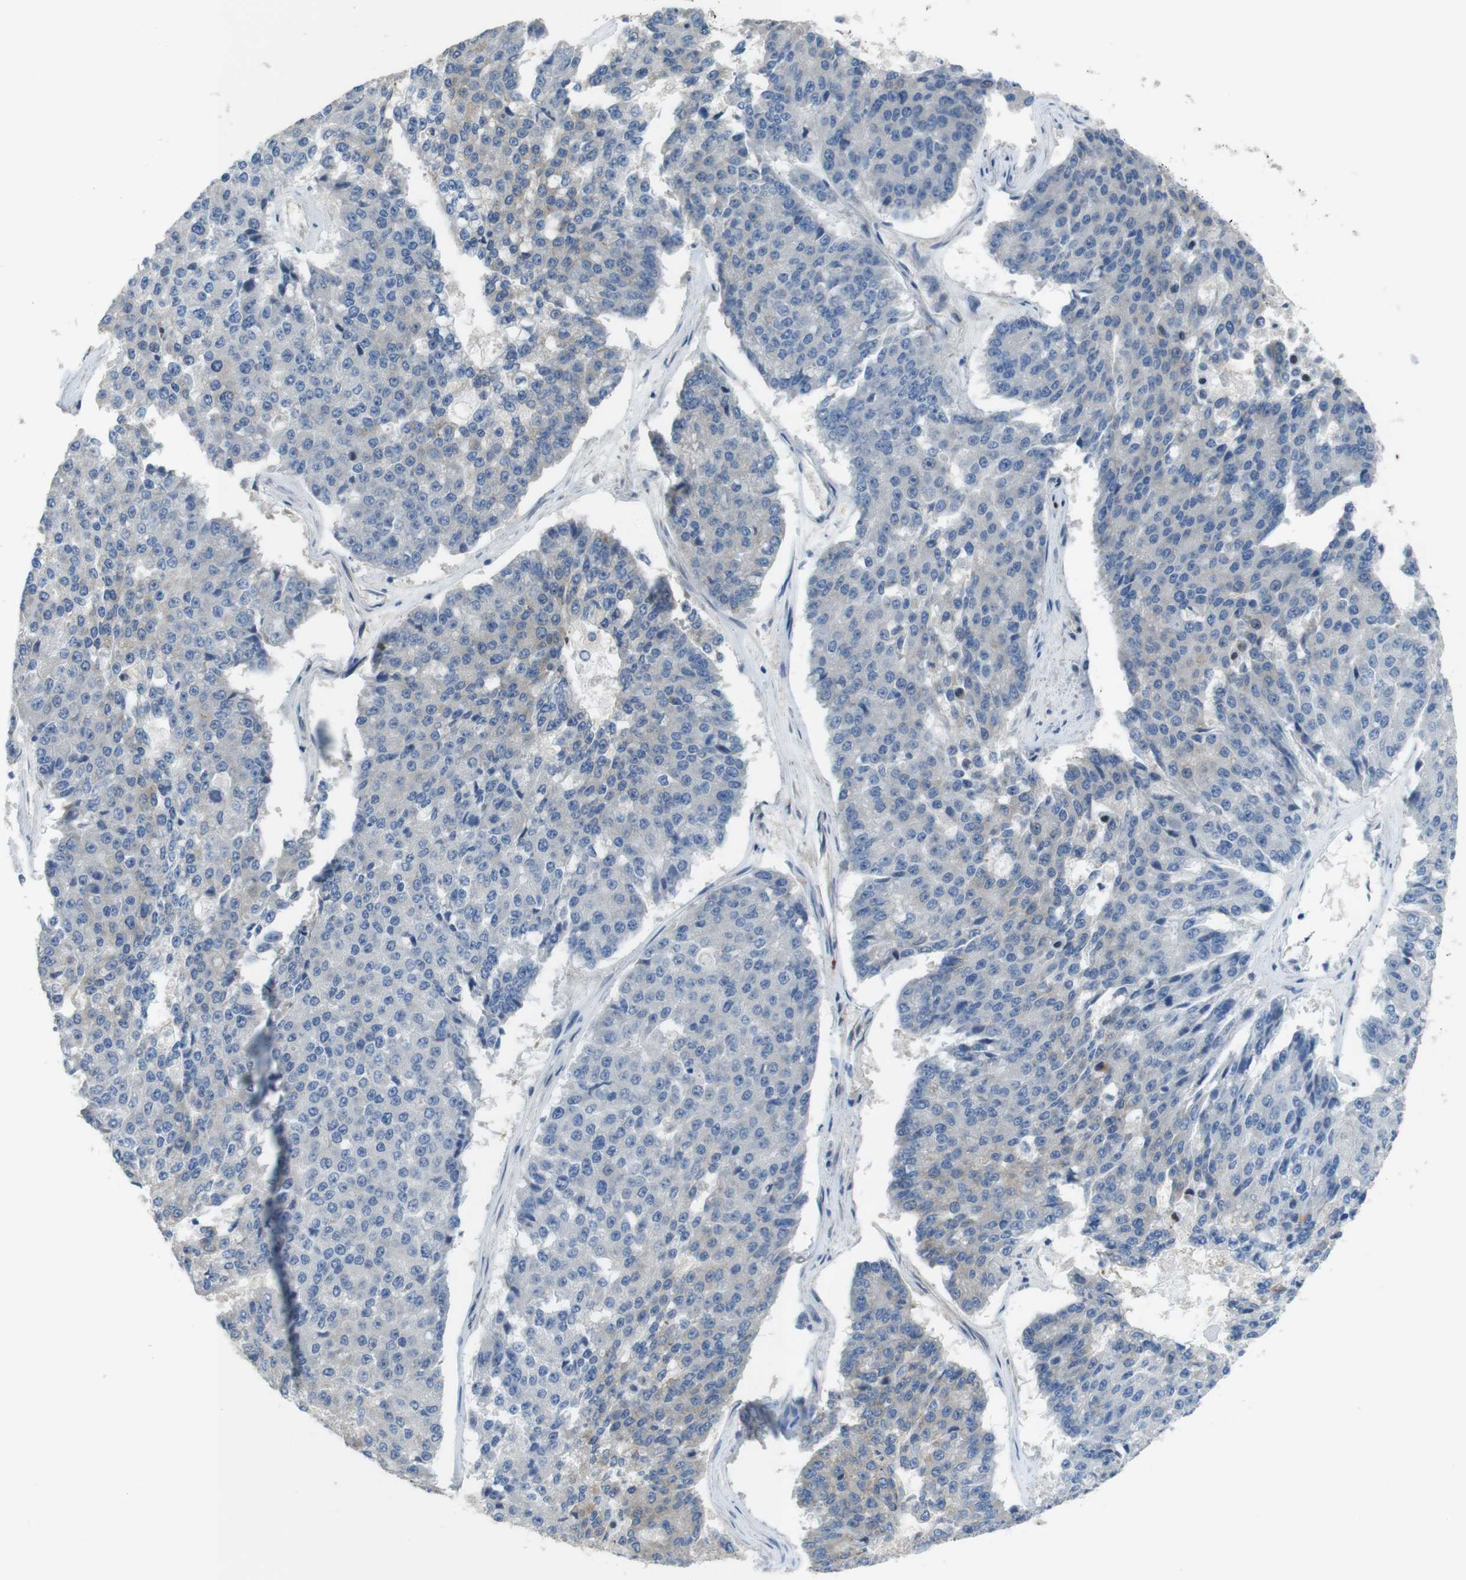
{"staining": {"intensity": "negative", "quantity": "none", "location": "none"}, "tissue": "pancreatic cancer", "cell_type": "Tumor cells", "image_type": "cancer", "snomed": [{"axis": "morphology", "description": "Adenocarcinoma, NOS"}, {"axis": "topography", "description": "Pancreas"}], "caption": "Human pancreatic adenocarcinoma stained for a protein using immunohistochemistry (IHC) shows no positivity in tumor cells.", "gene": "PCDH10", "patient": {"sex": "male", "age": 50}}